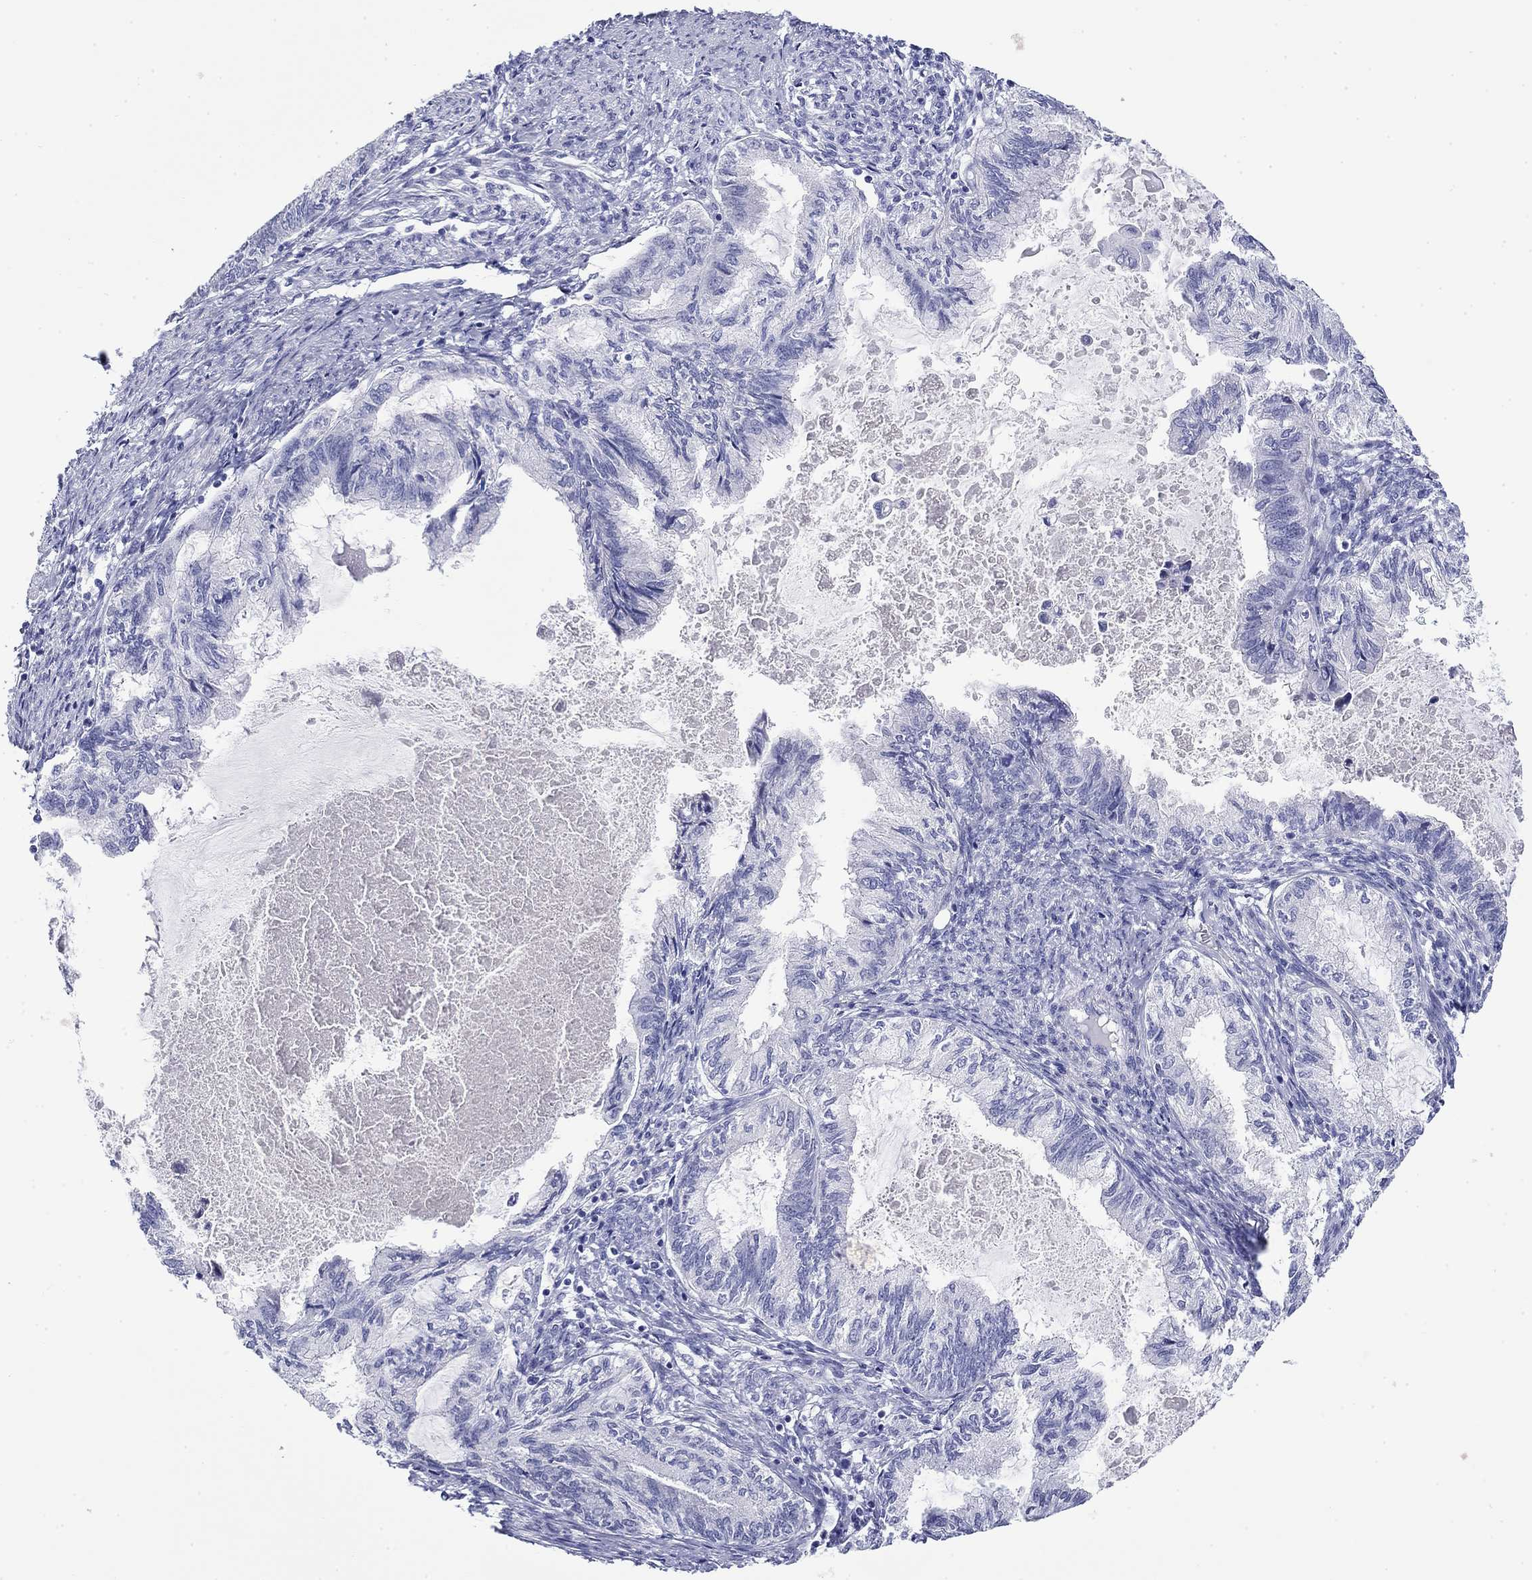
{"staining": {"intensity": "negative", "quantity": "none", "location": "none"}, "tissue": "endometrial cancer", "cell_type": "Tumor cells", "image_type": "cancer", "snomed": [{"axis": "morphology", "description": "Adenocarcinoma, NOS"}, {"axis": "topography", "description": "Endometrium"}], "caption": "IHC of human adenocarcinoma (endometrial) demonstrates no expression in tumor cells. (DAB (3,3'-diaminobenzidine) IHC visualized using brightfield microscopy, high magnification).", "gene": "GIP", "patient": {"sex": "female", "age": 86}}